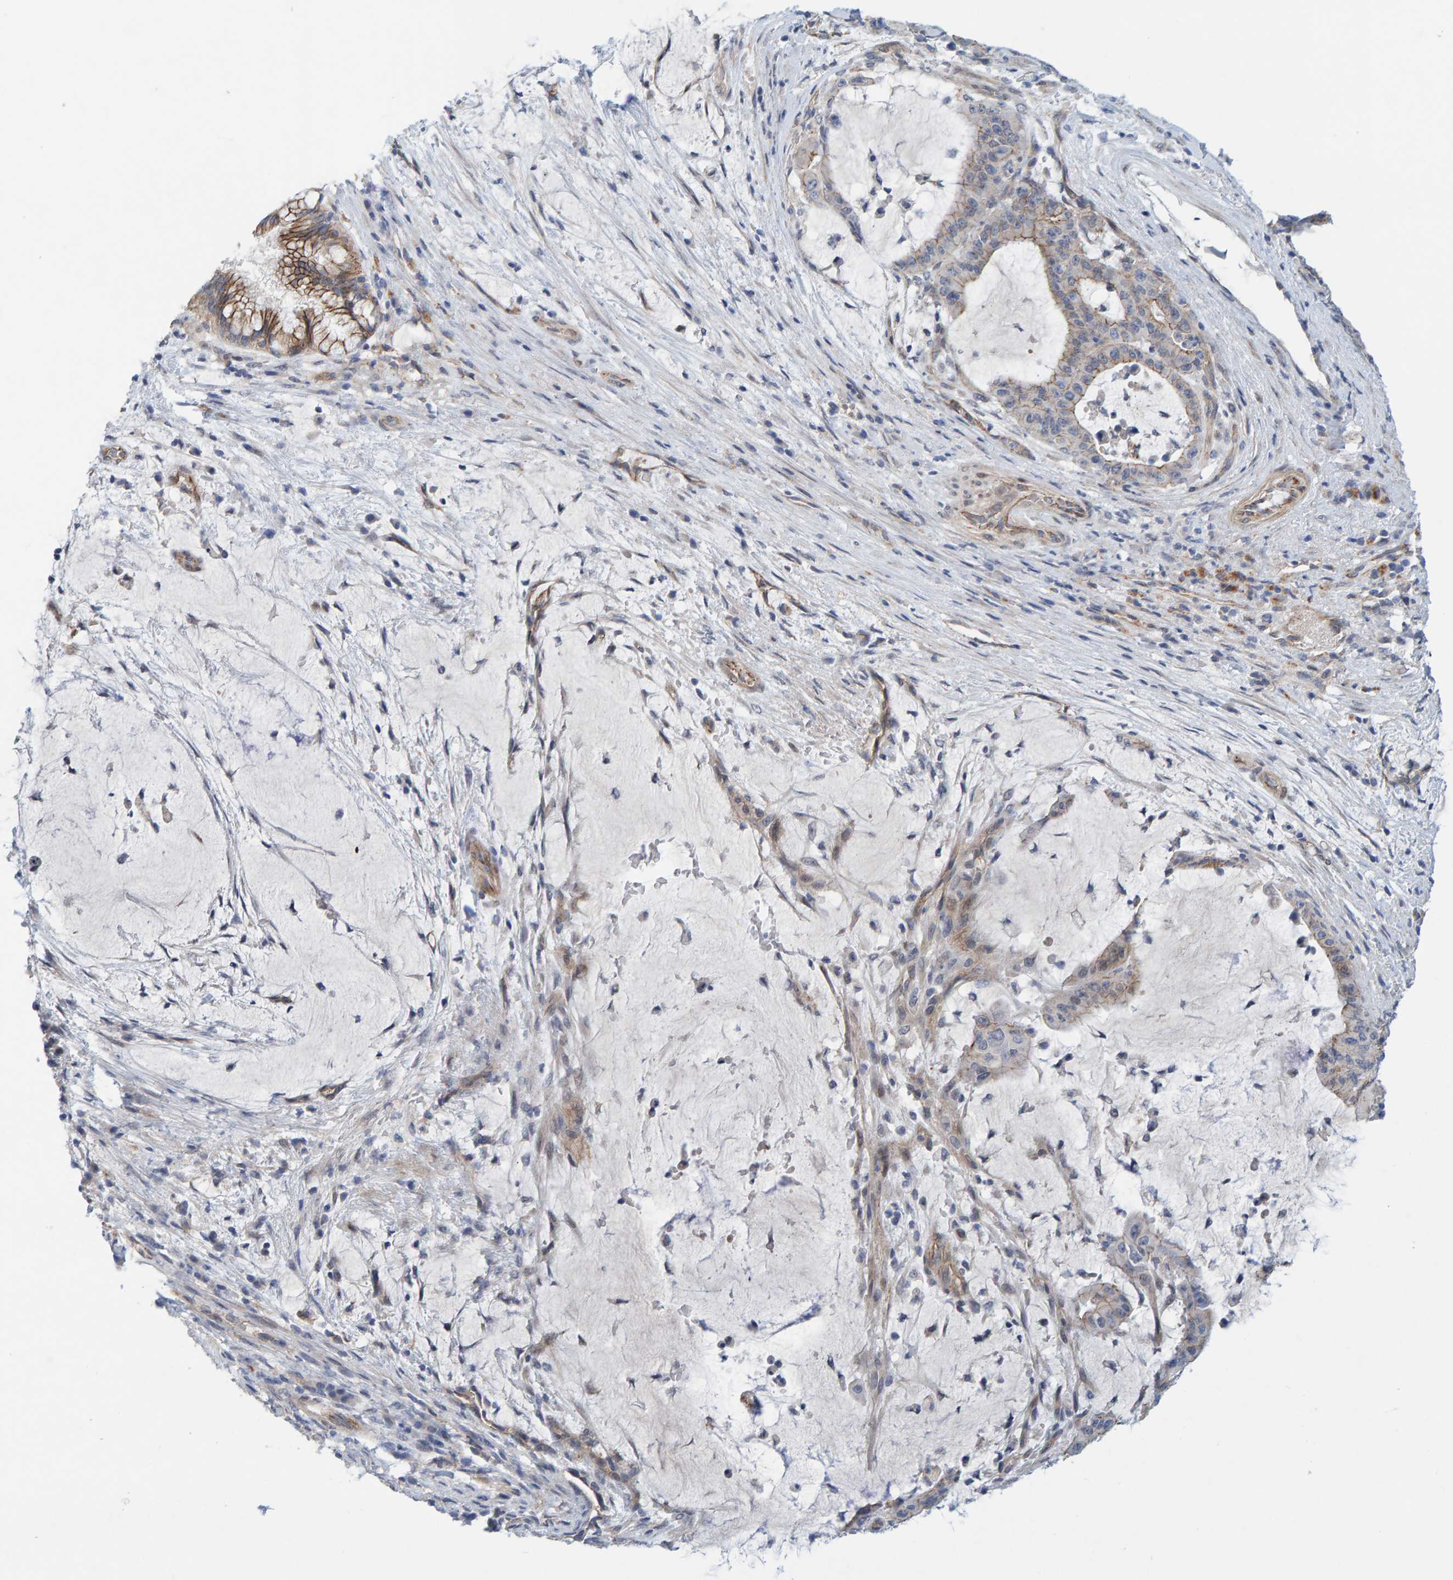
{"staining": {"intensity": "moderate", "quantity": "25%-75%", "location": "cytoplasmic/membranous"}, "tissue": "liver cancer", "cell_type": "Tumor cells", "image_type": "cancer", "snomed": [{"axis": "morphology", "description": "Normal tissue, NOS"}, {"axis": "morphology", "description": "Cholangiocarcinoma"}, {"axis": "topography", "description": "Liver"}, {"axis": "topography", "description": "Peripheral nerve tissue"}], "caption": "Immunohistochemistry staining of cholangiocarcinoma (liver), which shows medium levels of moderate cytoplasmic/membranous expression in about 25%-75% of tumor cells indicating moderate cytoplasmic/membranous protein positivity. The staining was performed using DAB (brown) for protein detection and nuclei were counterstained in hematoxylin (blue).", "gene": "KRBA2", "patient": {"sex": "female", "age": 73}}